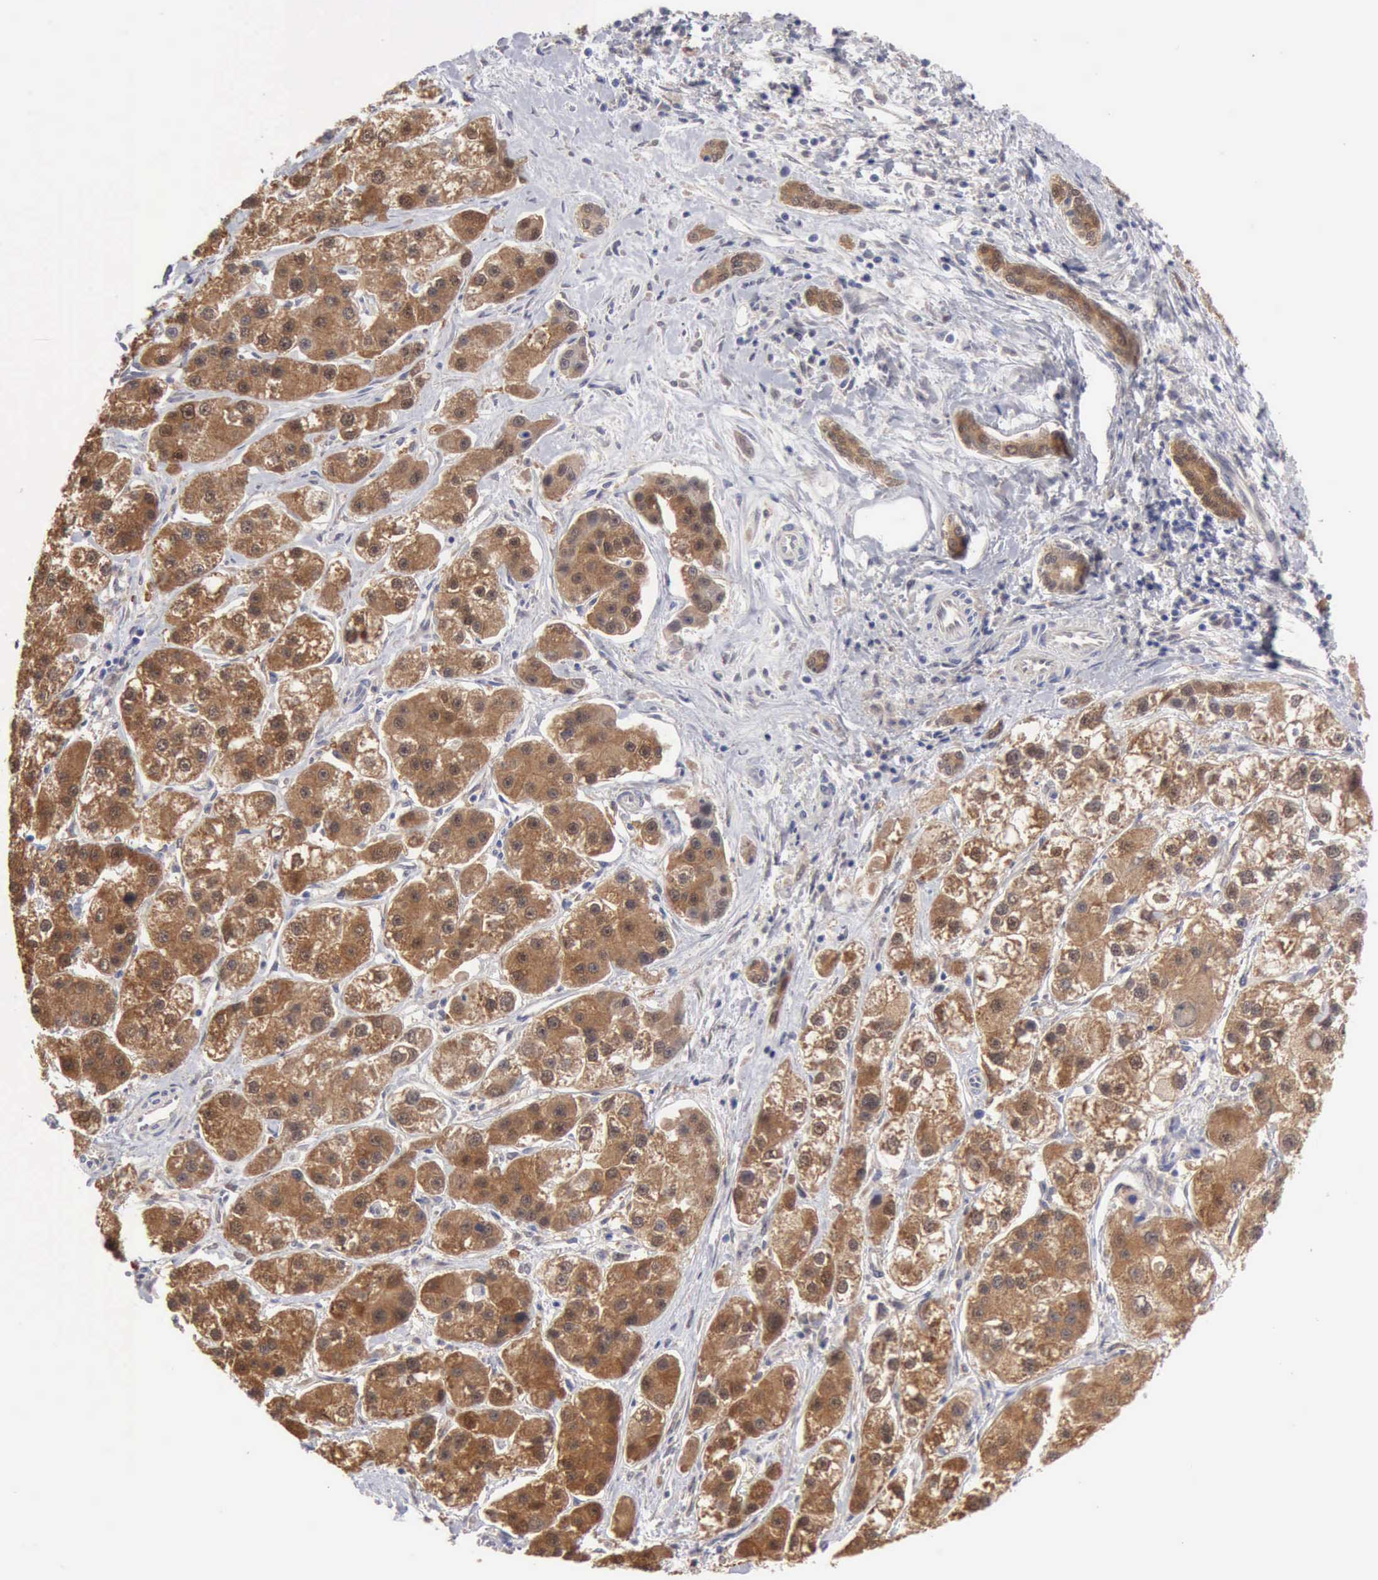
{"staining": {"intensity": "moderate", "quantity": ">75%", "location": "cytoplasmic/membranous"}, "tissue": "liver cancer", "cell_type": "Tumor cells", "image_type": "cancer", "snomed": [{"axis": "morphology", "description": "Carcinoma, Hepatocellular, NOS"}, {"axis": "topography", "description": "Liver"}], "caption": "Brown immunohistochemical staining in hepatocellular carcinoma (liver) displays moderate cytoplasmic/membranous staining in about >75% of tumor cells. (IHC, brightfield microscopy, high magnification).", "gene": "PTGR2", "patient": {"sex": "female", "age": 85}}